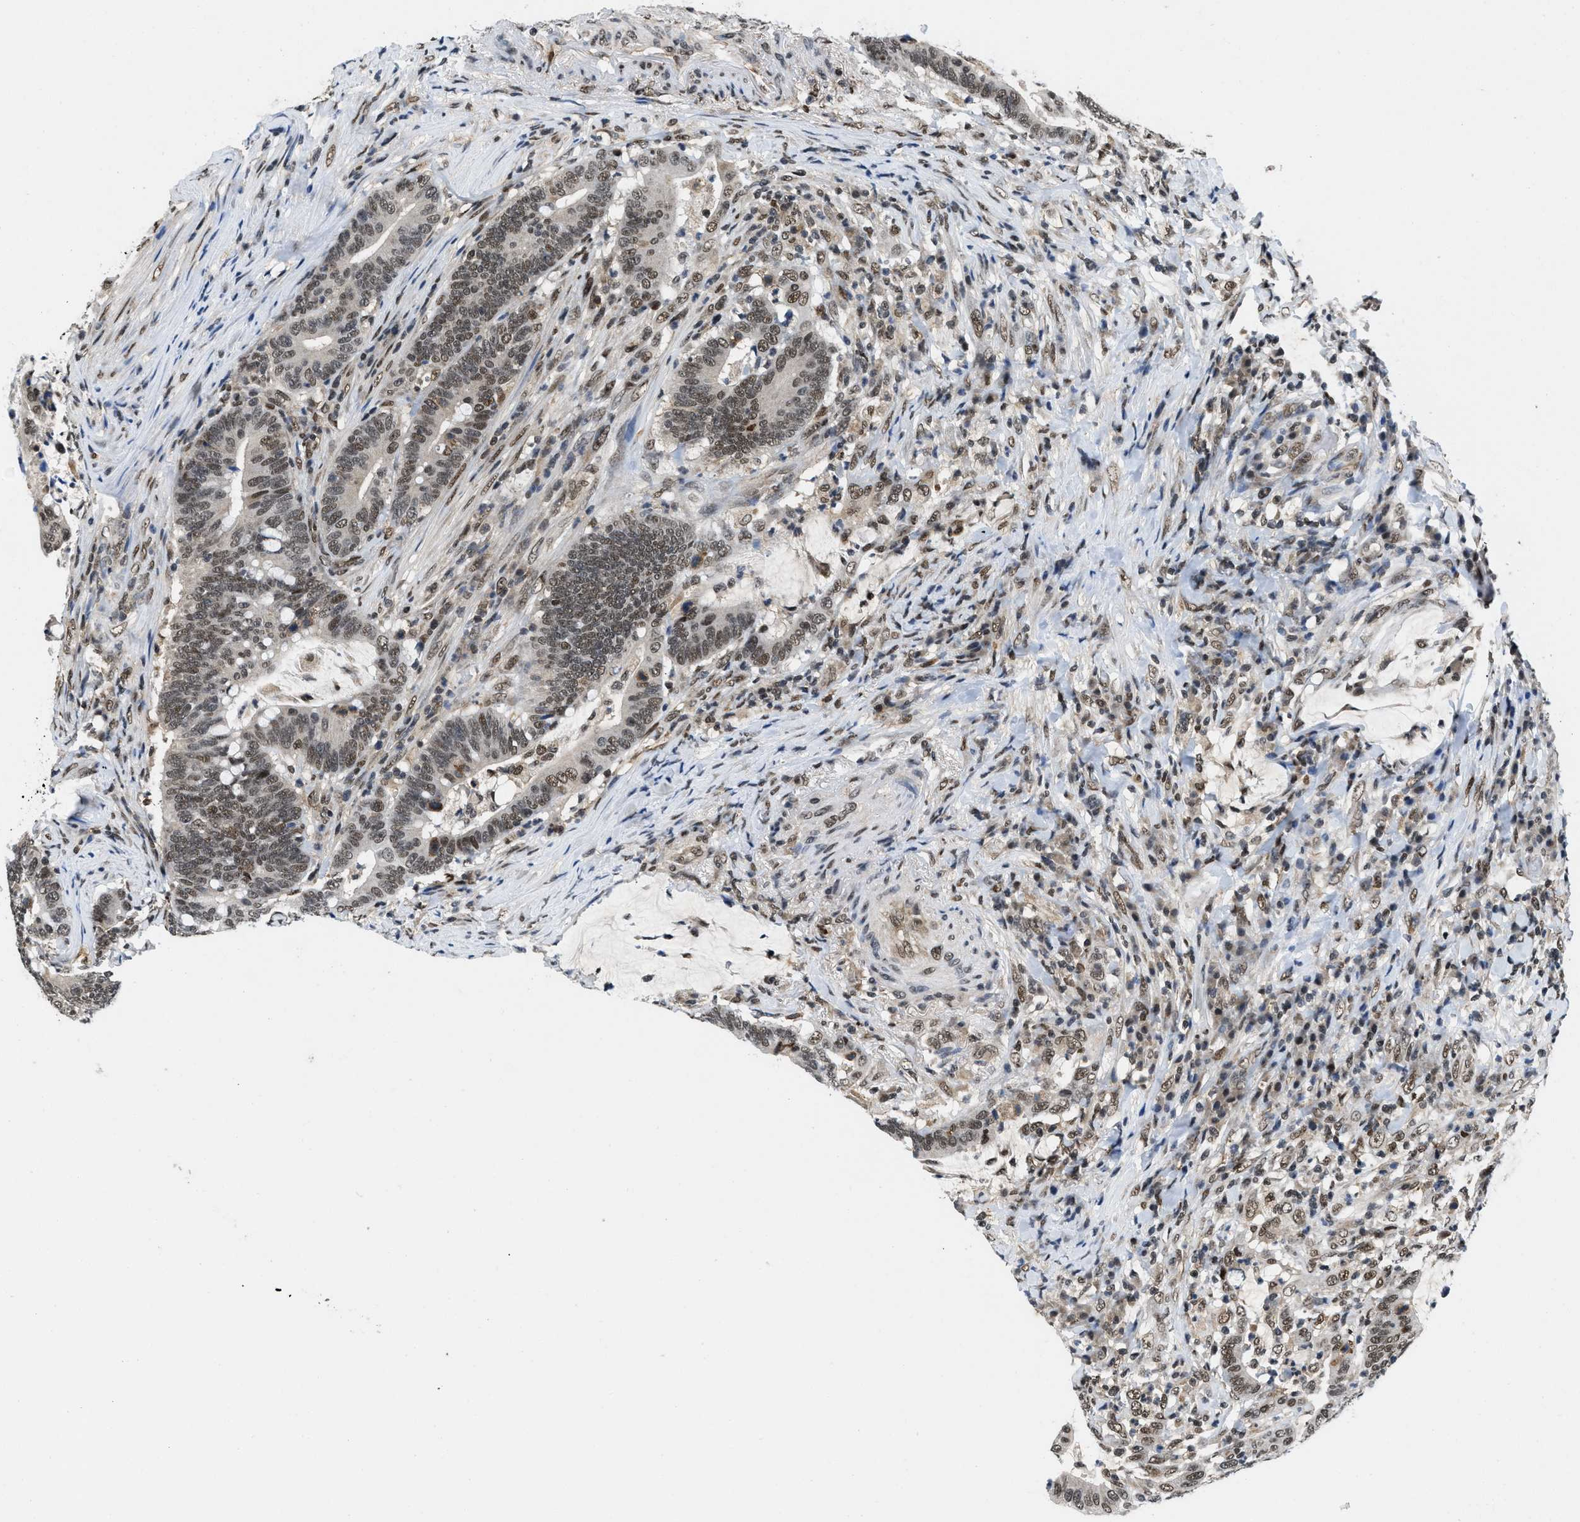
{"staining": {"intensity": "moderate", "quantity": "25%-75%", "location": "nuclear"}, "tissue": "colorectal cancer", "cell_type": "Tumor cells", "image_type": "cancer", "snomed": [{"axis": "morphology", "description": "Normal tissue, NOS"}, {"axis": "morphology", "description": "Adenocarcinoma, NOS"}, {"axis": "topography", "description": "Colon"}], "caption": "Protein analysis of colorectal cancer (adenocarcinoma) tissue reveals moderate nuclear positivity in approximately 25%-75% of tumor cells. (DAB (3,3'-diaminobenzidine) IHC, brown staining for protein, blue staining for nuclei).", "gene": "SAFB", "patient": {"sex": "female", "age": 66}}